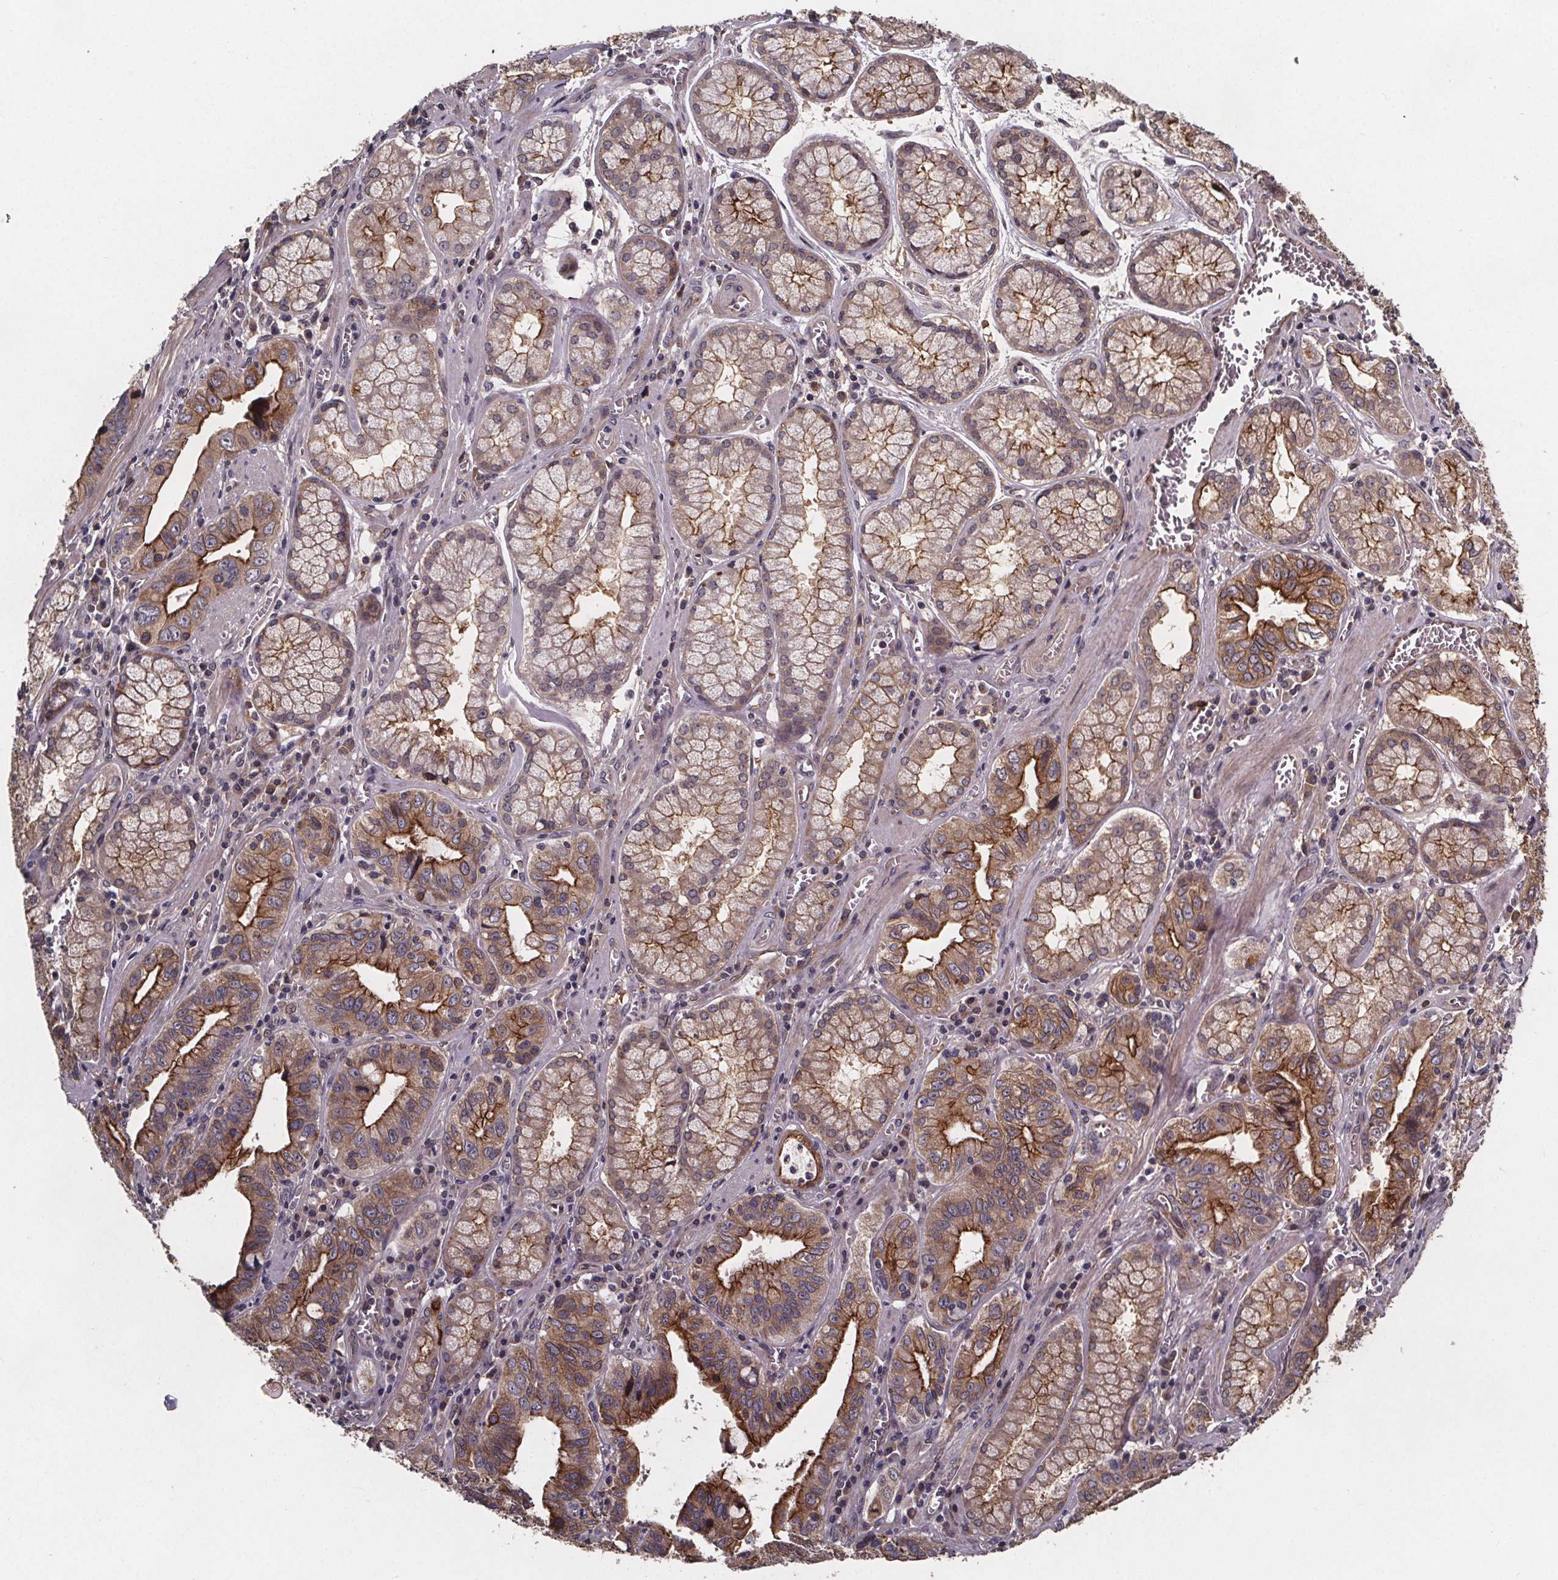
{"staining": {"intensity": "moderate", "quantity": ">75%", "location": "cytoplasmic/membranous"}, "tissue": "stomach cancer", "cell_type": "Tumor cells", "image_type": "cancer", "snomed": [{"axis": "morphology", "description": "Adenocarcinoma, NOS"}, {"axis": "topography", "description": "Stomach, lower"}], "caption": "This is an image of immunohistochemistry staining of stomach cancer (adenocarcinoma), which shows moderate expression in the cytoplasmic/membranous of tumor cells.", "gene": "FASTKD3", "patient": {"sex": "female", "age": 76}}